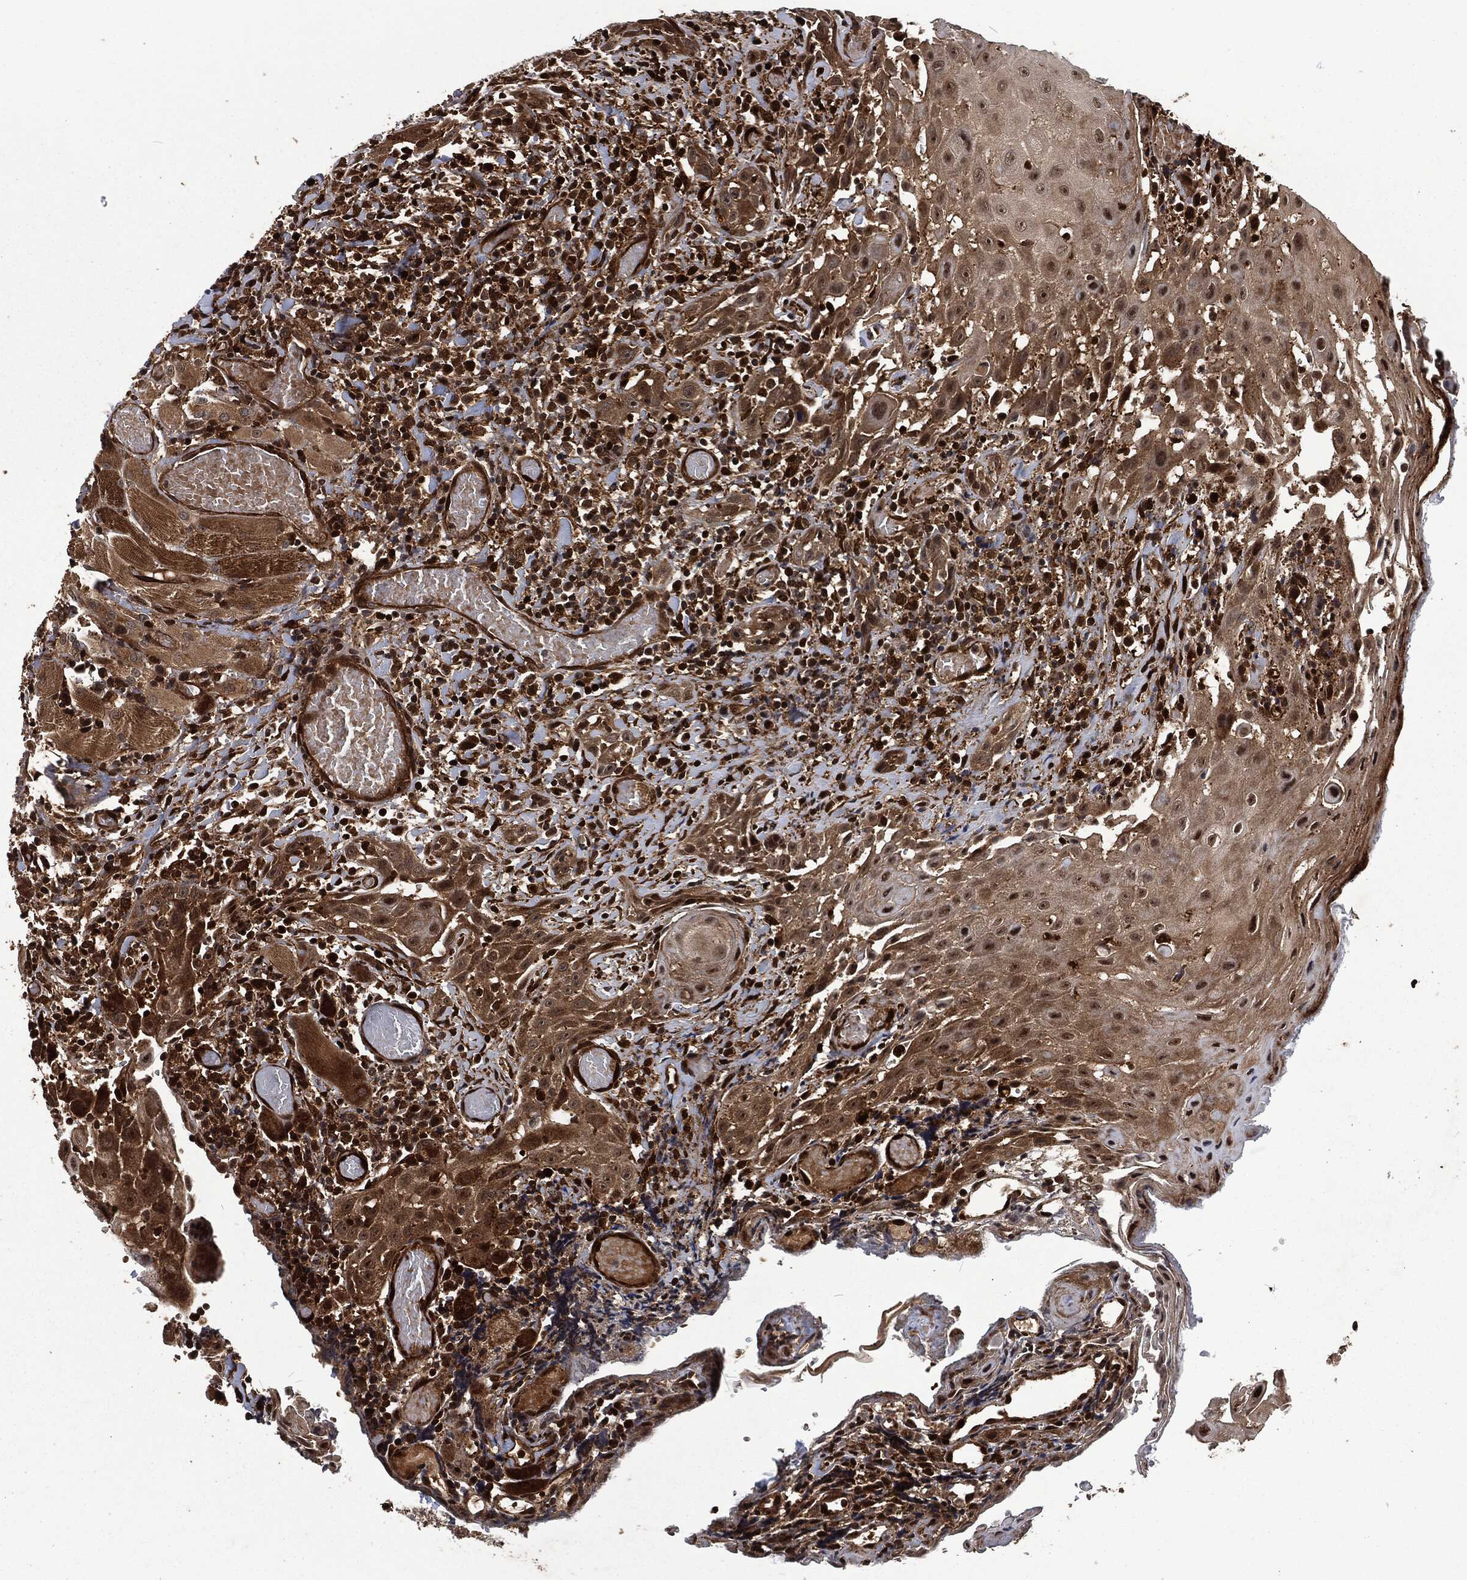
{"staining": {"intensity": "moderate", "quantity": ">75%", "location": "cytoplasmic/membranous"}, "tissue": "head and neck cancer", "cell_type": "Tumor cells", "image_type": "cancer", "snomed": [{"axis": "morphology", "description": "Normal tissue, NOS"}, {"axis": "morphology", "description": "Squamous cell carcinoma, NOS"}, {"axis": "topography", "description": "Oral tissue"}, {"axis": "topography", "description": "Head-Neck"}], "caption": "A histopathology image showing moderate cytoplasmic/membranous positivity in about >75% of tumor cells in head and neck cancer, as visualized by brown immunohistochemical staining.", "gene": "CMPK2", "patient": {"sex": "male", "age": 71}}